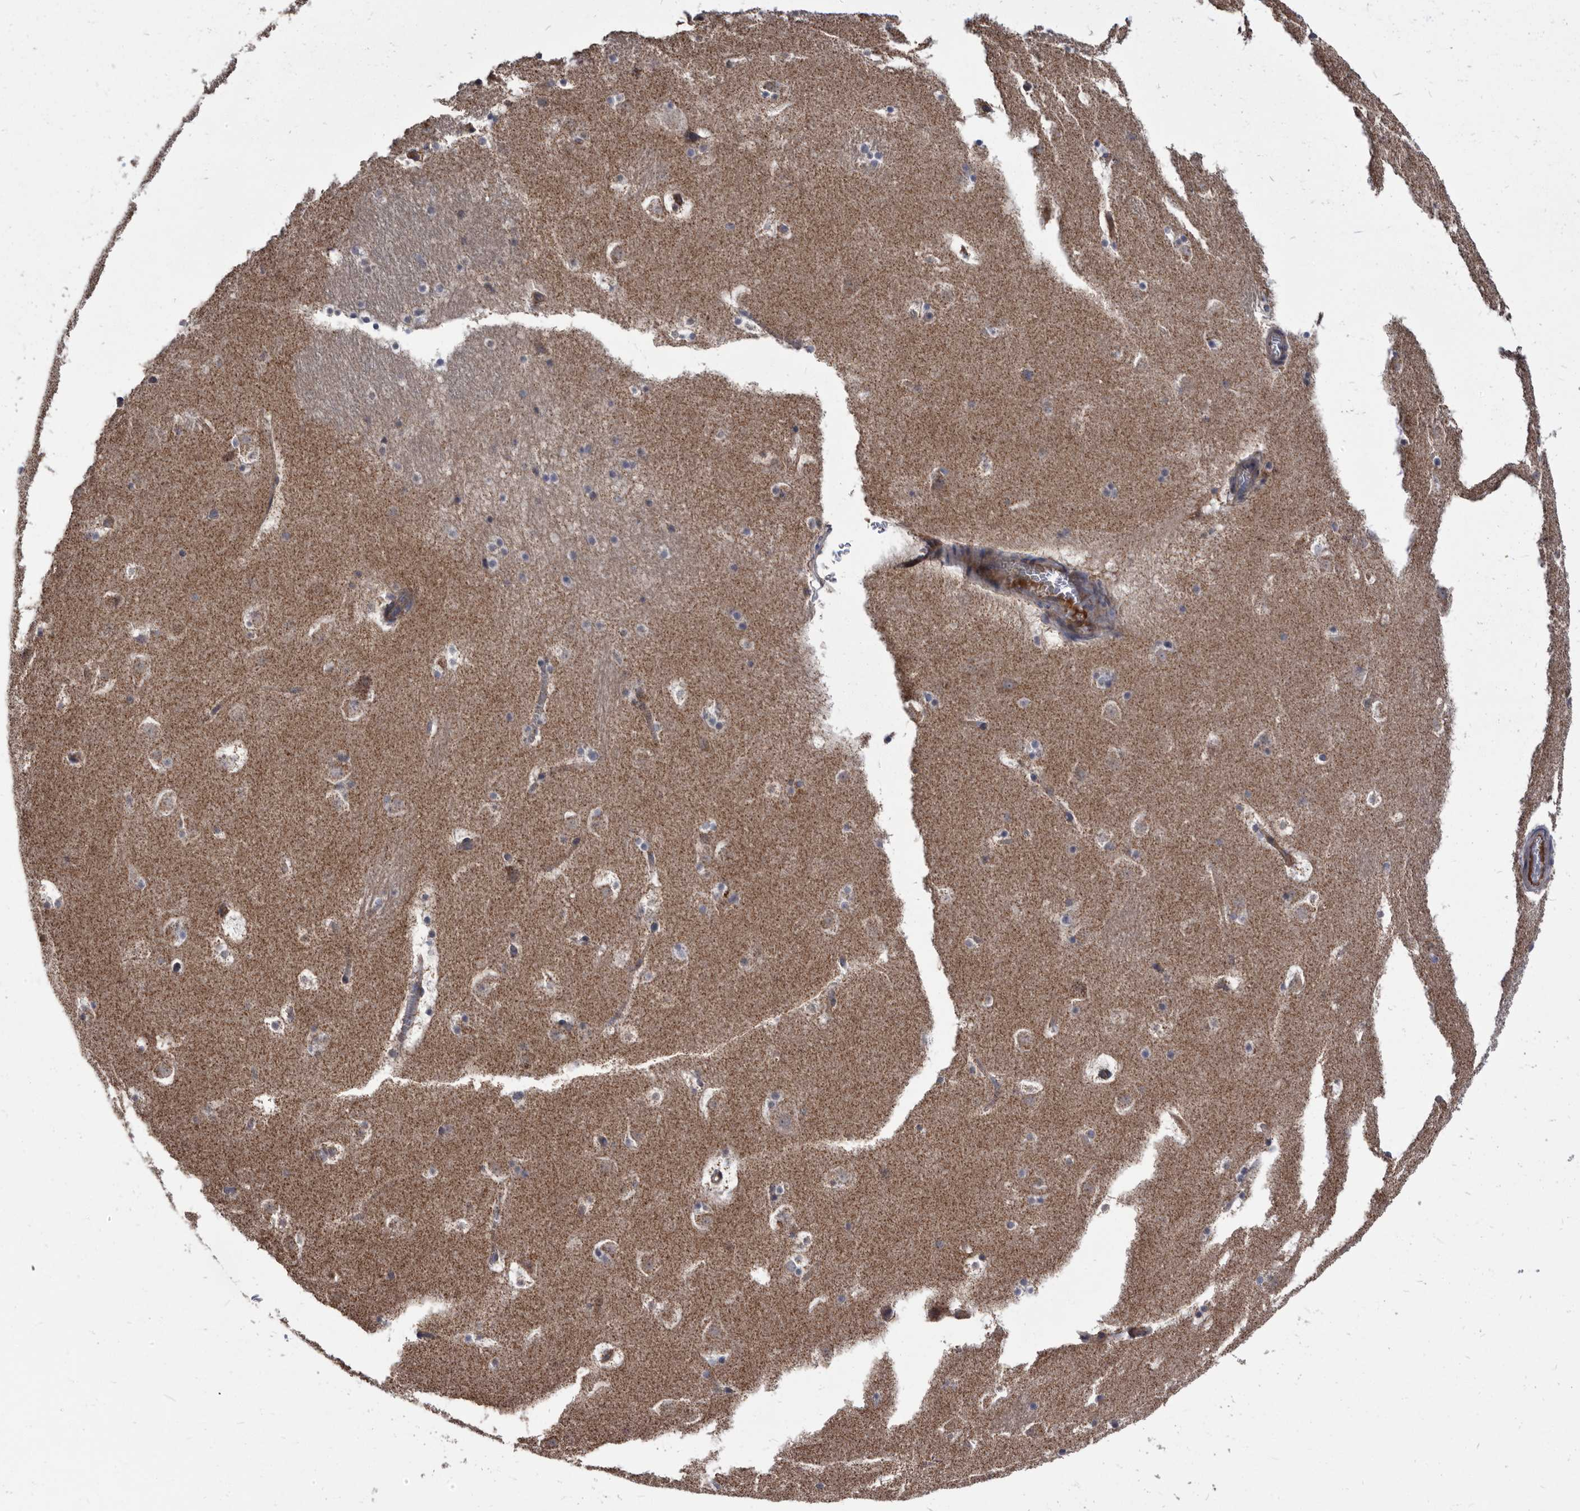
{"staining": {"intensity": "negative", "quantity": "none", "location": "none"}, "tissue": "caudate", "cell_type": "Glial cells", "image_type": "normal", "snomed": [{"axis": "morphology", "description": "Normal tissue, NOS"}, {"axis": "topography", "description": "Lateral ventricle wall"}], "caption": "High magnification brightfield microscopy of unremarkable caudate stained with DAB (brown) and counterstained with hematoxylin (blue): glial cells show no significant staining. (Stains: DAB IHC with hematoxylin counter stain, Microscopy: brightfield microscopy at high magnification).", "gene": "DTNBP1", "patient": {"sex": "male", "age": 45}}